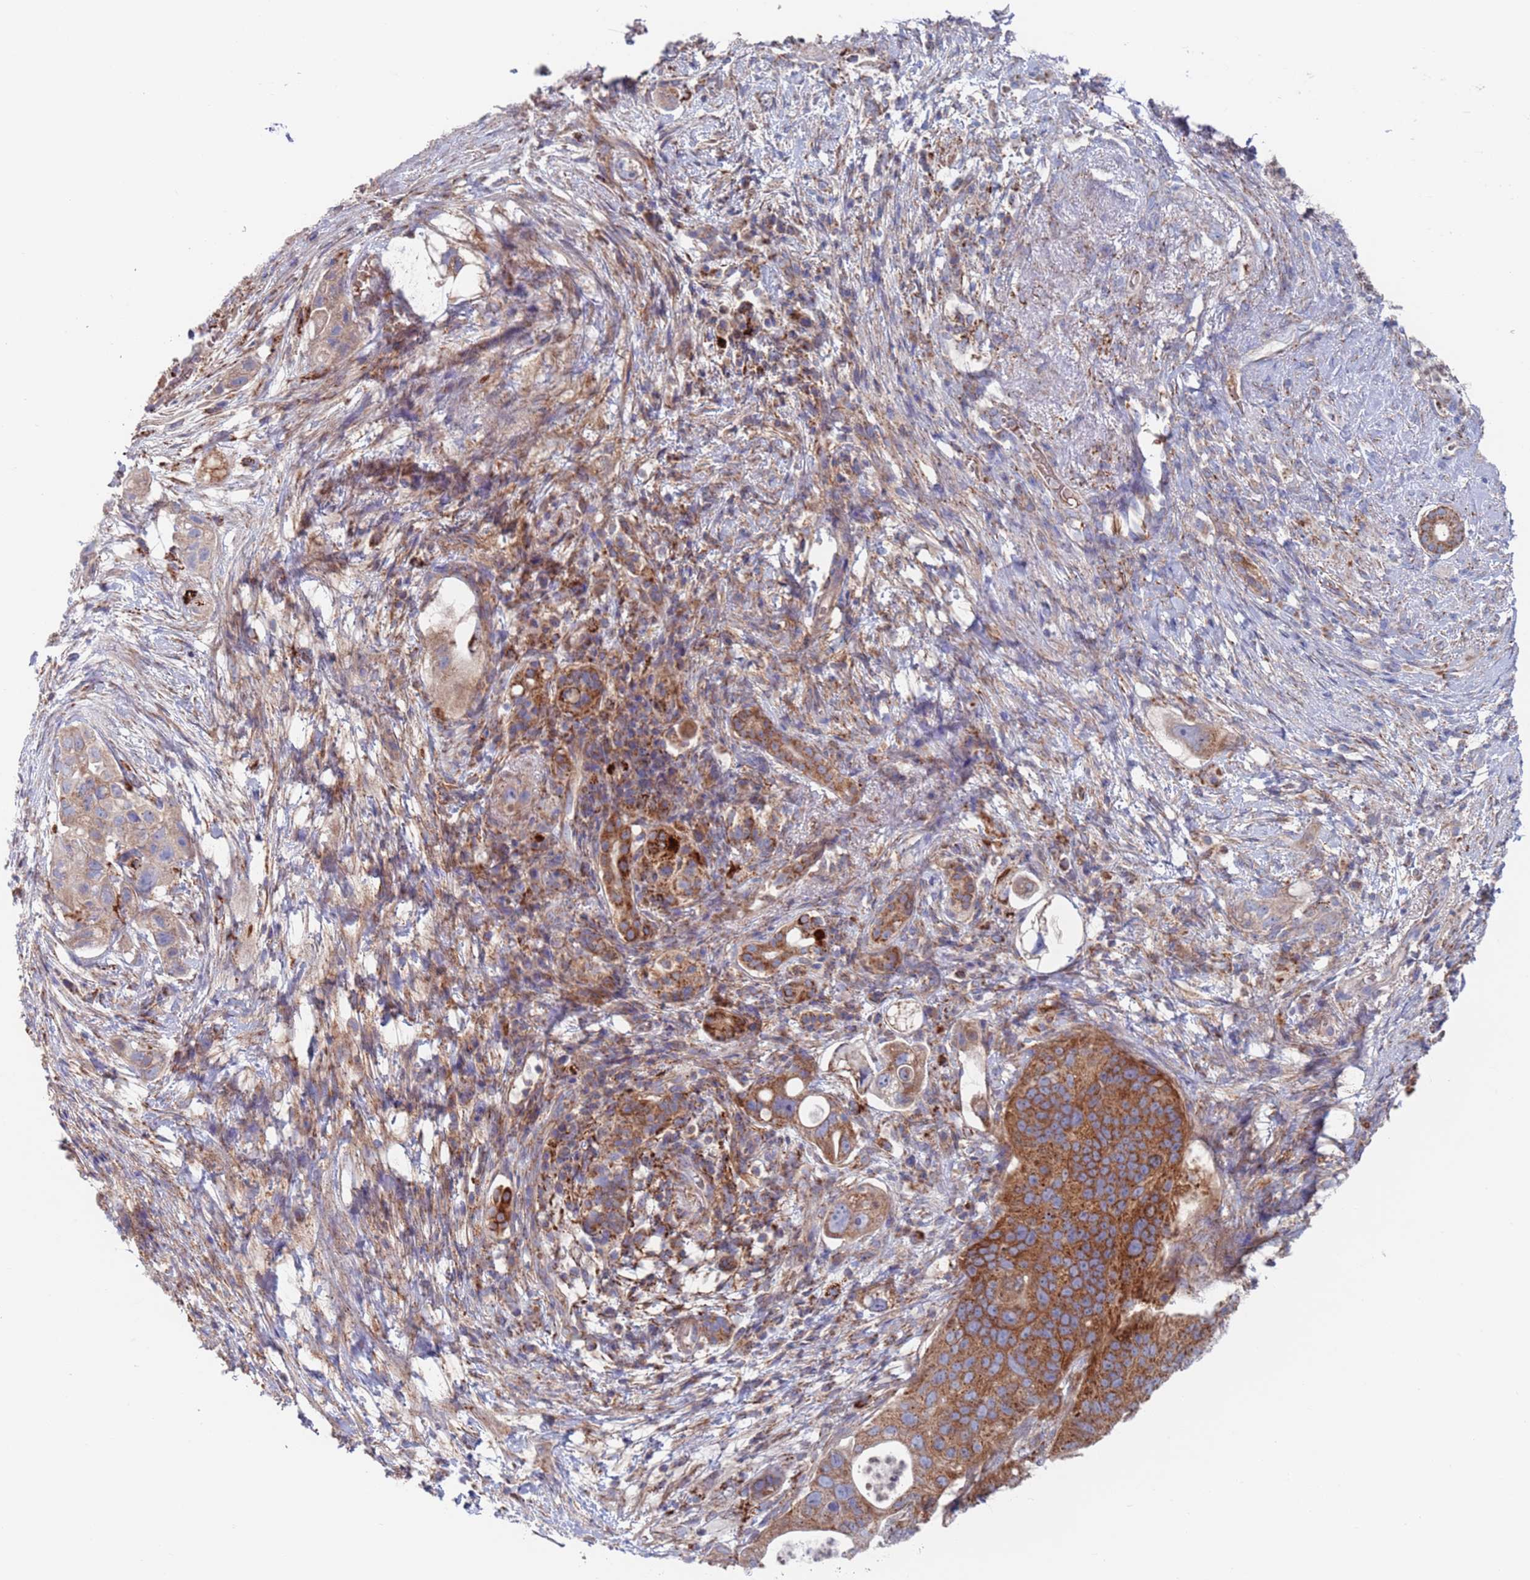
{"staining": {"intensity": "moderate", "quantity": ">75%", "location": "cytoplasmic/membranous"}, "tissue": "pancreatic cancer", "cell_type": "Tumor cells", "image_type": "cancer", "snomed": [{"axis": "morphology", "description": "Adenocarcinoma, NOS"}, {"axis": "topography", "description": "Pancreas"}], "caption": "High-power microscopy captured an immunohistochemistry (IHC) photomicrograph of pancreatic adenocarcinoma, revealing moderate cytoplasmic/membranous positivity in about >75% of tumor cells.", "gene": "CHCHD6", "patient": {"sex": "female", "age": 72}}